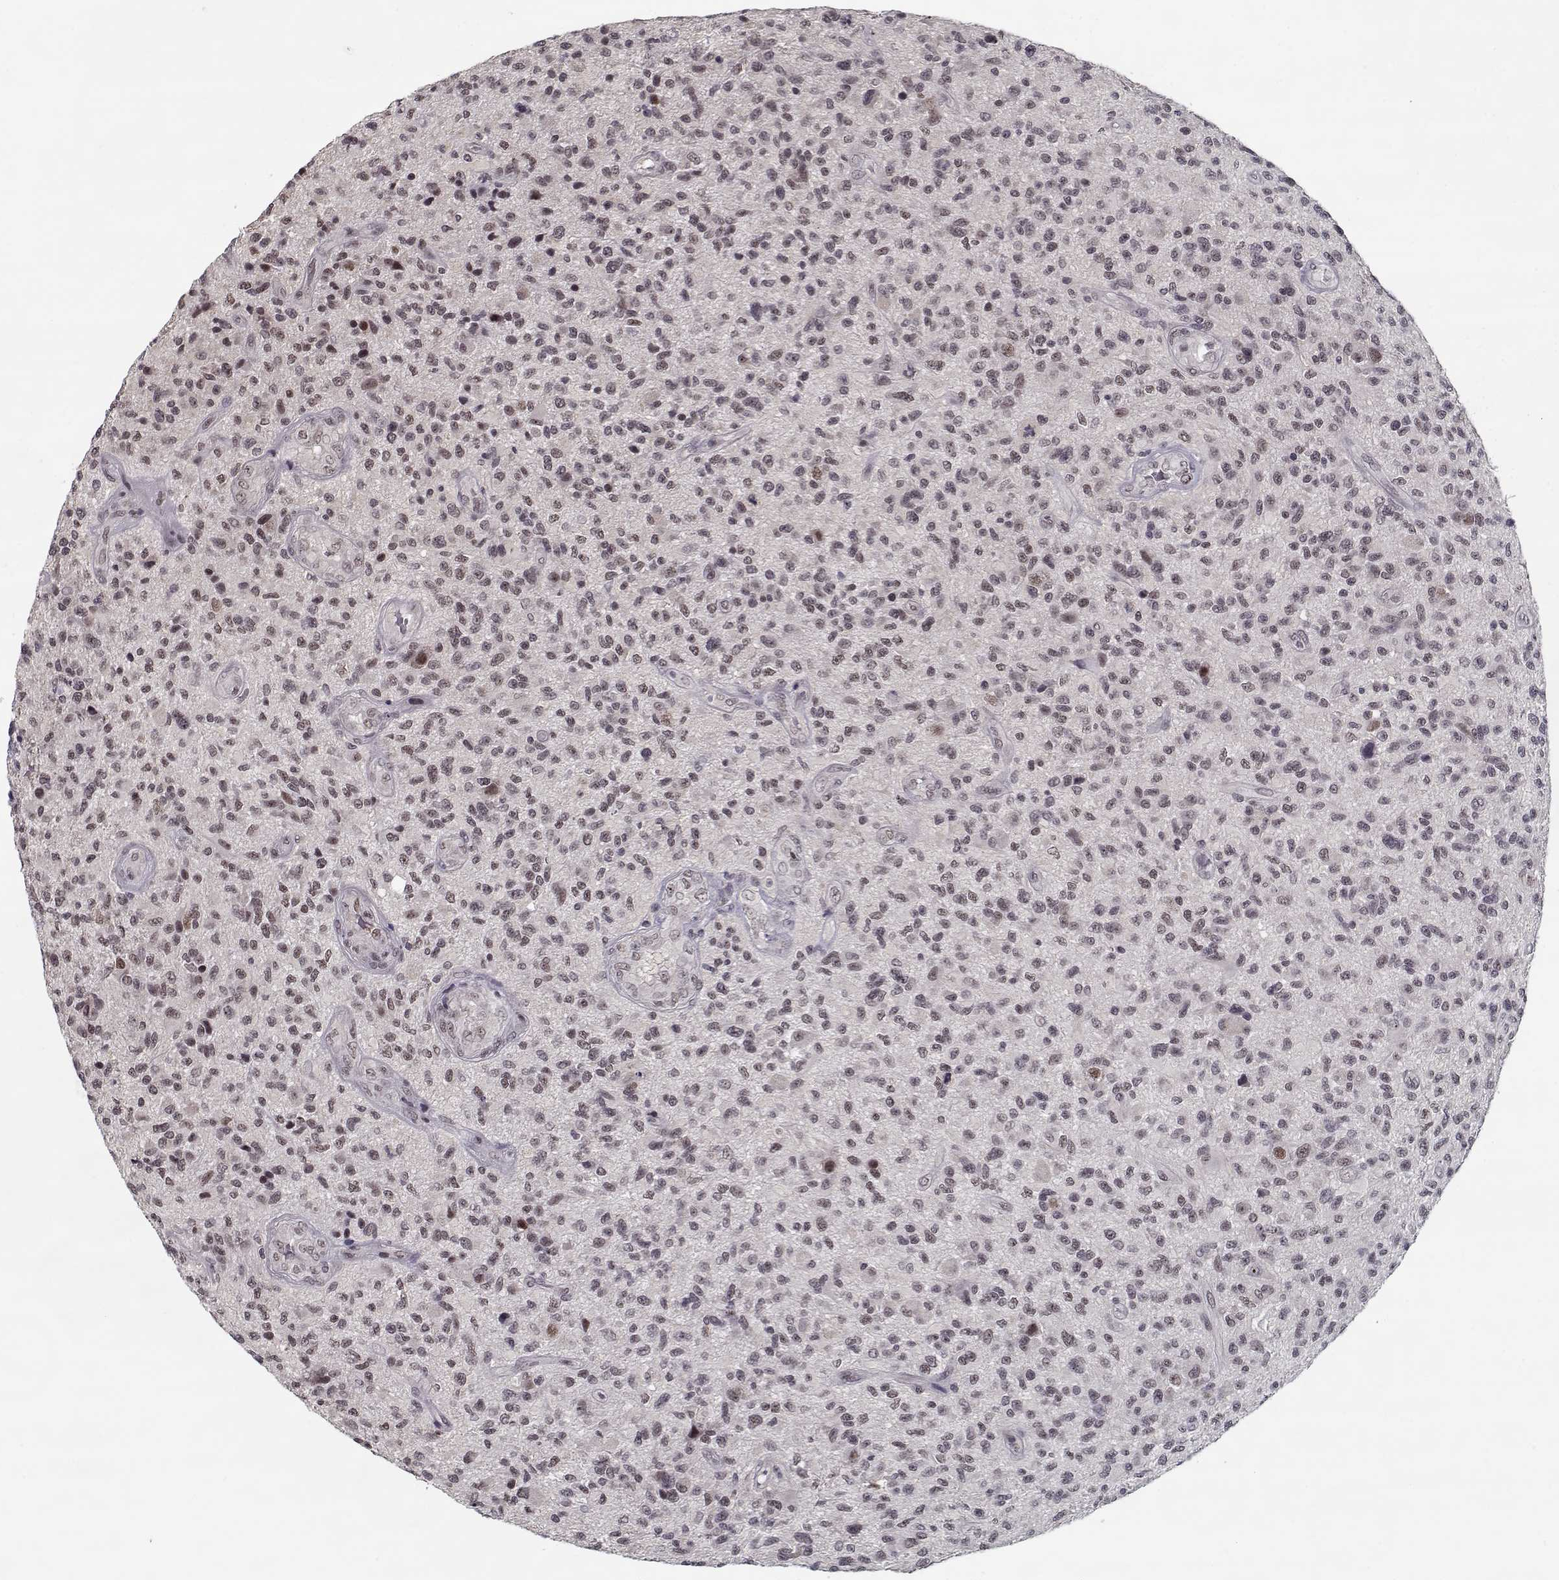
{"staining": {"intensity": "negative", "quantity": "none", "location": "none"}, "tissue": "glioma", "cell_type": "Tumor cells", "image_type": "cancer", "snomed": [{"axis": "morphology", "description": "Glioma, malignant, High grade"}, {"axis": "topography", "description": "Brain"}], "caption": "There is no significant expression in tumor cells of glioma.", "gene": "TESPA1", "patient": {"sex": "male", "age": 47}}